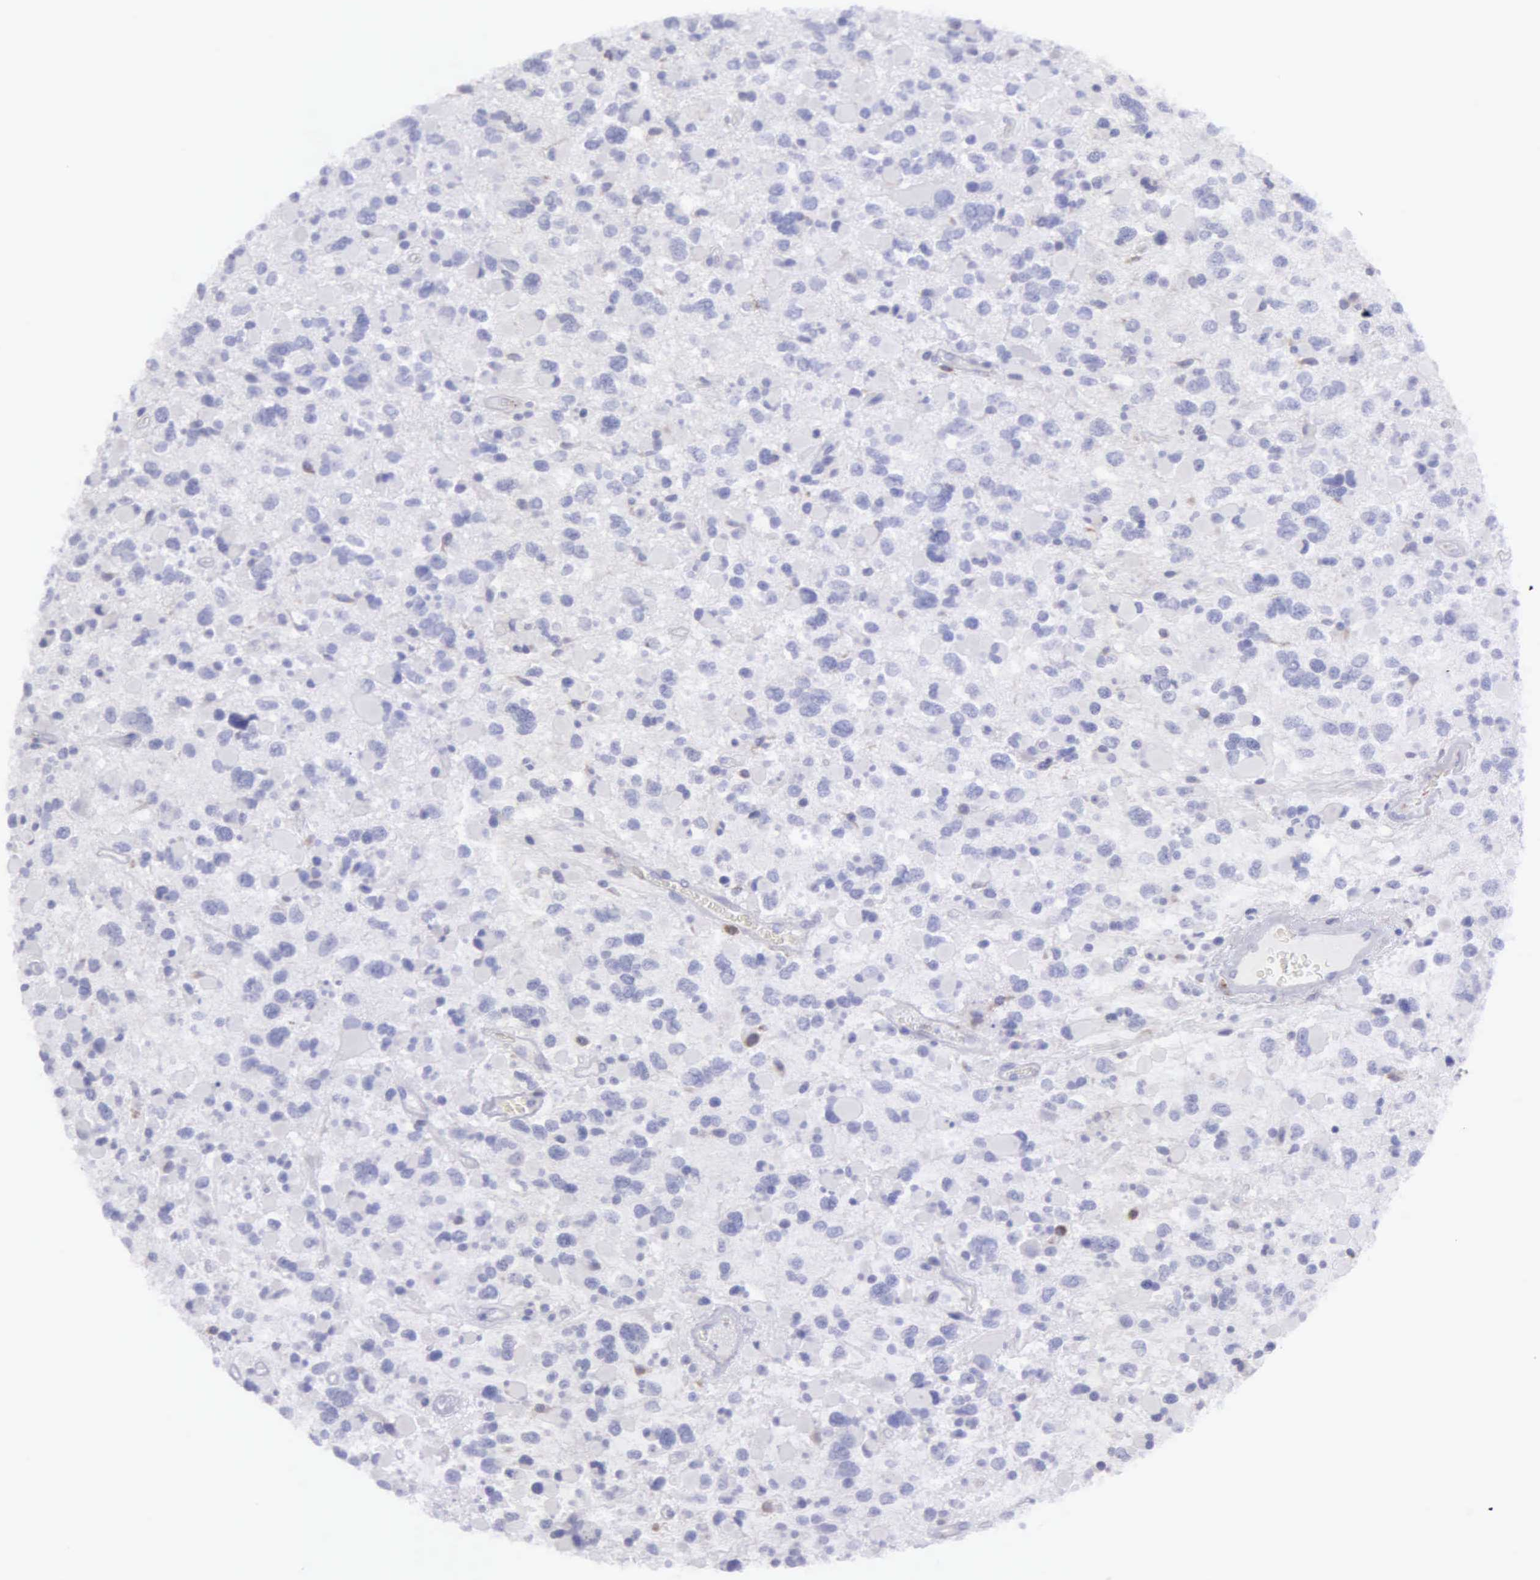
{"staining": {"intensity": "negative", "quantity": "none", "location": "none"}, "tissue": "glioma", "cell_type": "Tumor cells", "image_type": "cancer", "snomed": [{"axis": "morphology", "description": "Glioma, malignant, High grade"}, {"axis": "topography", "description": "Brain"}], "caption": "A photomicrograph of human malignant glioma (high-grade) is negative for staining in tumor cells.", "gene": "TYRP1", "patient": {"sex": "female", "age": 37}}